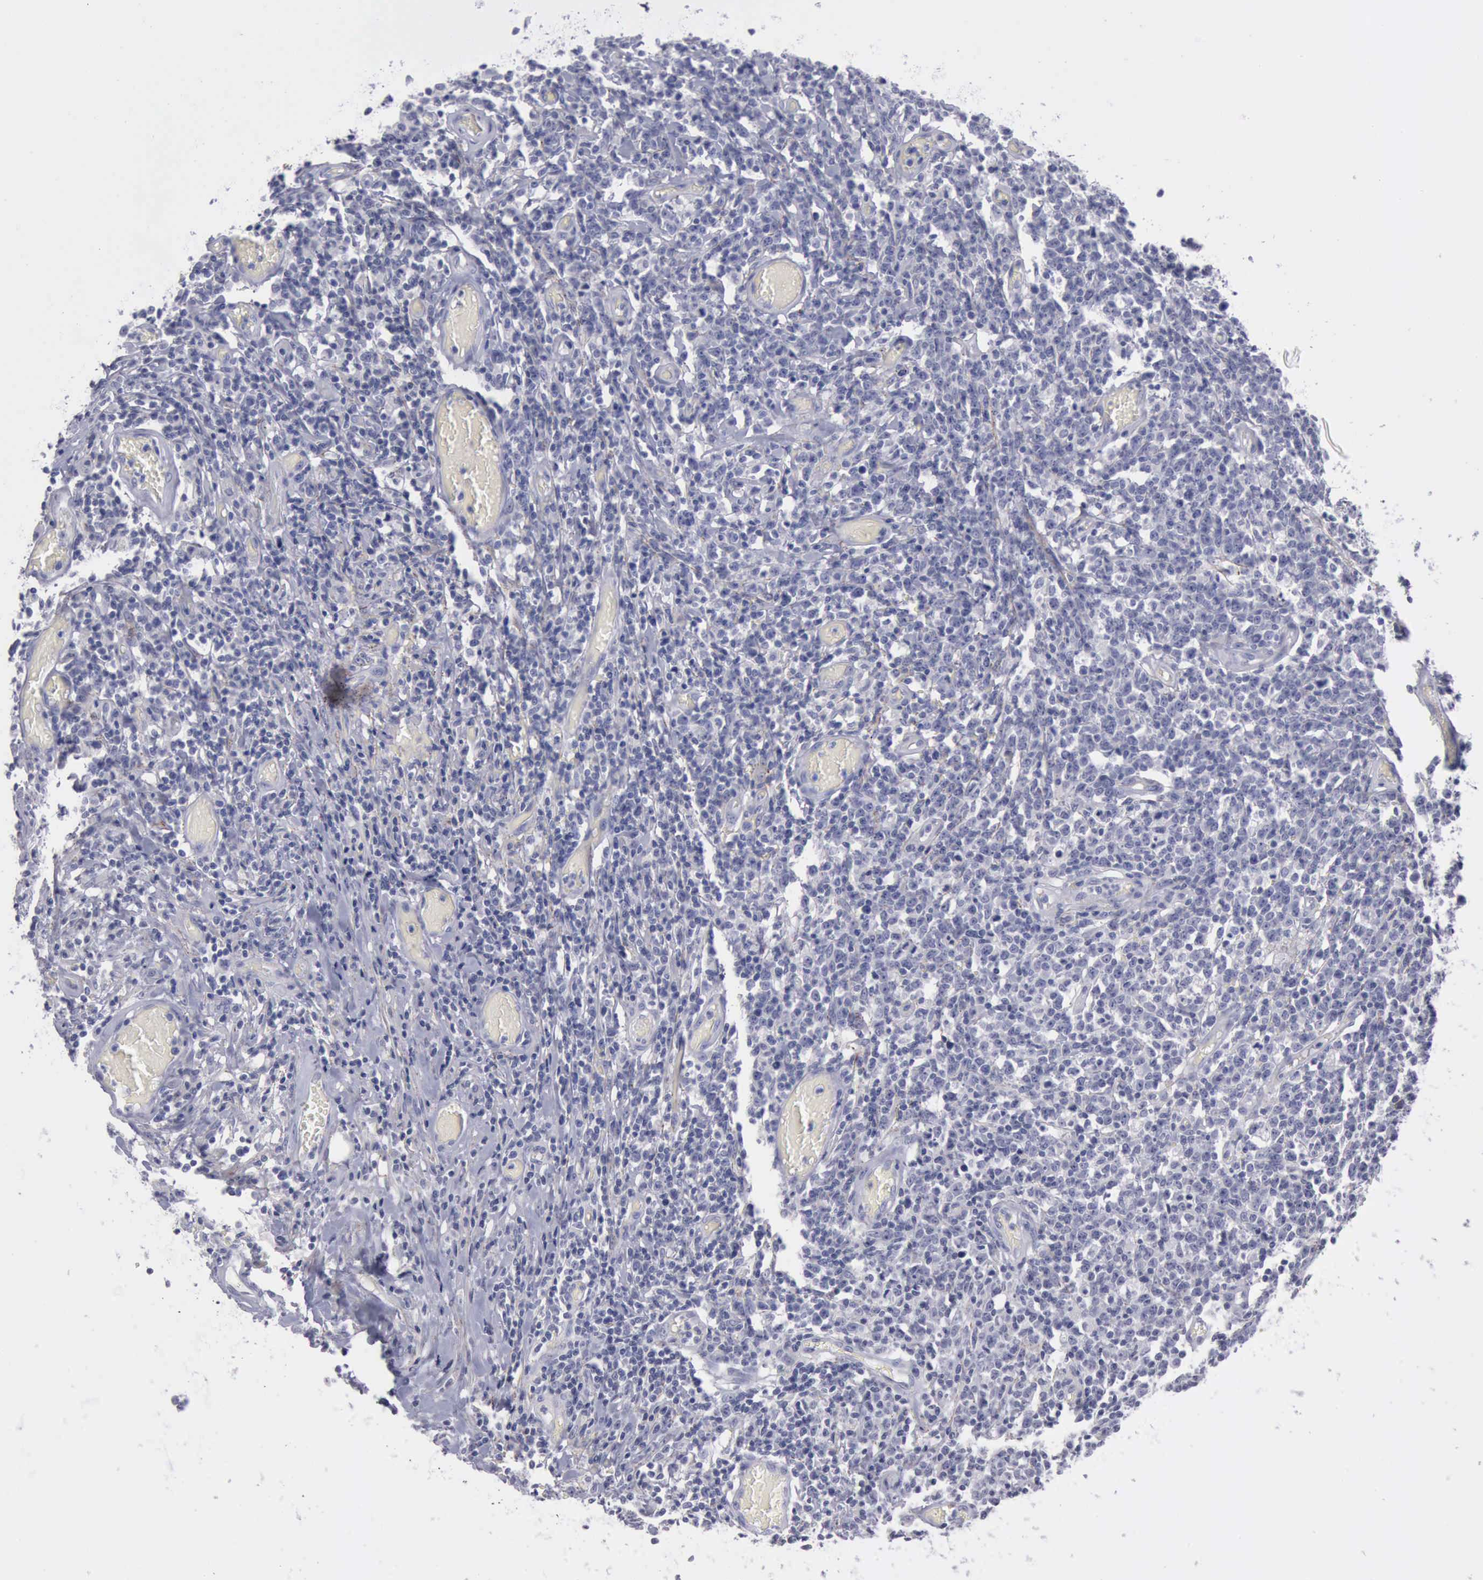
{"staining": {"intensity": "negative", "quantity": "none", "location": "none"}, "tissue": "lymphoma", "cell_type": "Tumor cells", "image_type": "cancer", "snomed": [{"axis": "morphology", "description": "Malignant lymphoma, non-Hodgkin's type, High grade"}, {"axis": "topography", "description": "Colon"}], "caption": "The histopathology image shows no staining of tumor cells in high-grade malignant lymphoma, non-Hodgkin's type.", "gene": "CDH2", "patient": {"sex": "male", "age": 82}}